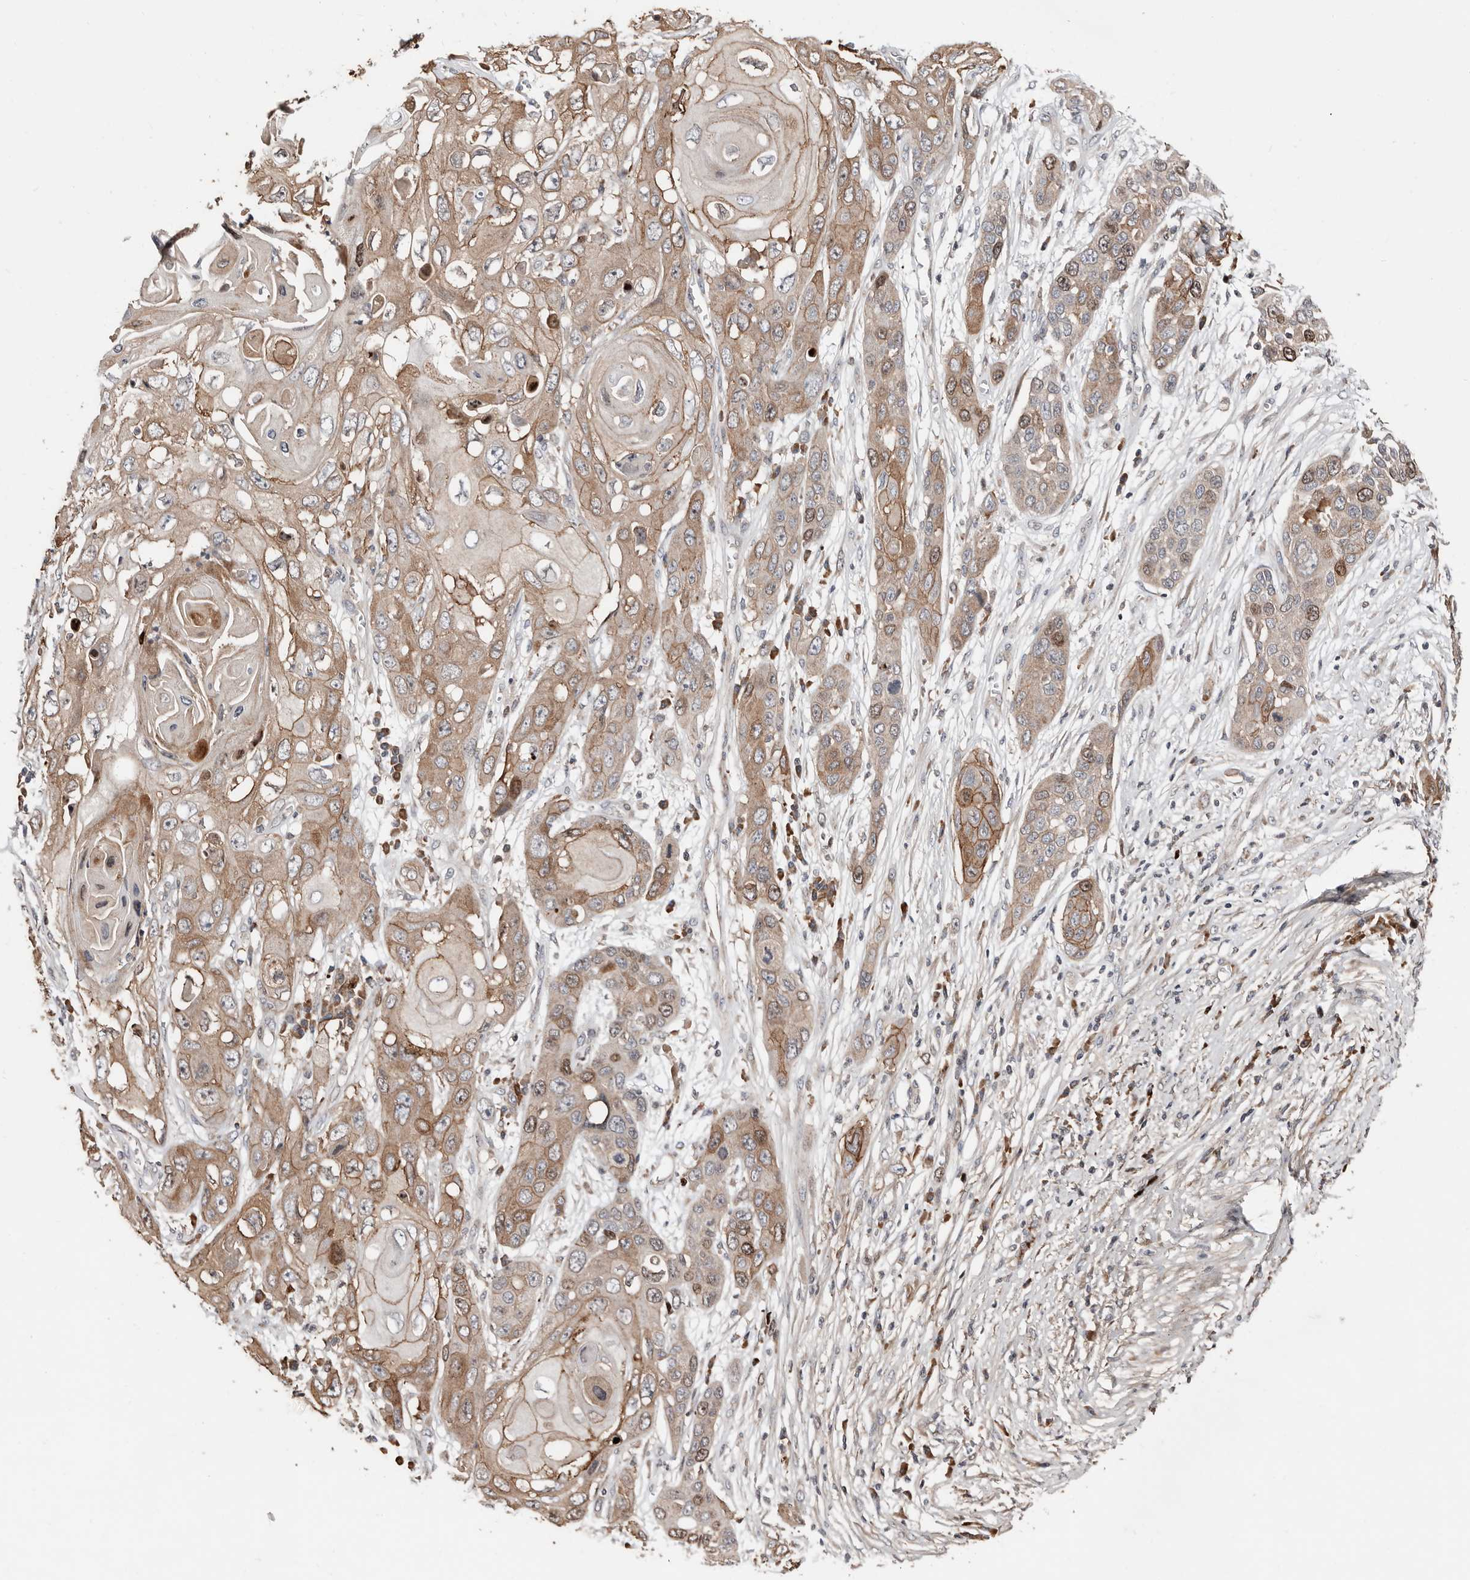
{"staining": {"intensity": "moderate", "quantity": ">75%", "location": "cytoplasmic/membranous,nuclear"}, "tissue": "skin cancer", "cell_type": "Tumor cells", "image_type": "cancer", "snomed": [{"axis": "morphology", "description": "Squamous cell carcinoma, NOS"}, {"axis": "topography", "description": "Skin"}], "caption": "Immunohistochemical staining of human skin cancer (squamous cell carcinoma) demonstrates moderate cytoplasmic/membranous and nuclear protein positivity in about >75% of tumor cells. Nuclei are stained in blue.", "gene": "SMYD4", "patient": {"sex": "male", "age": 55}}